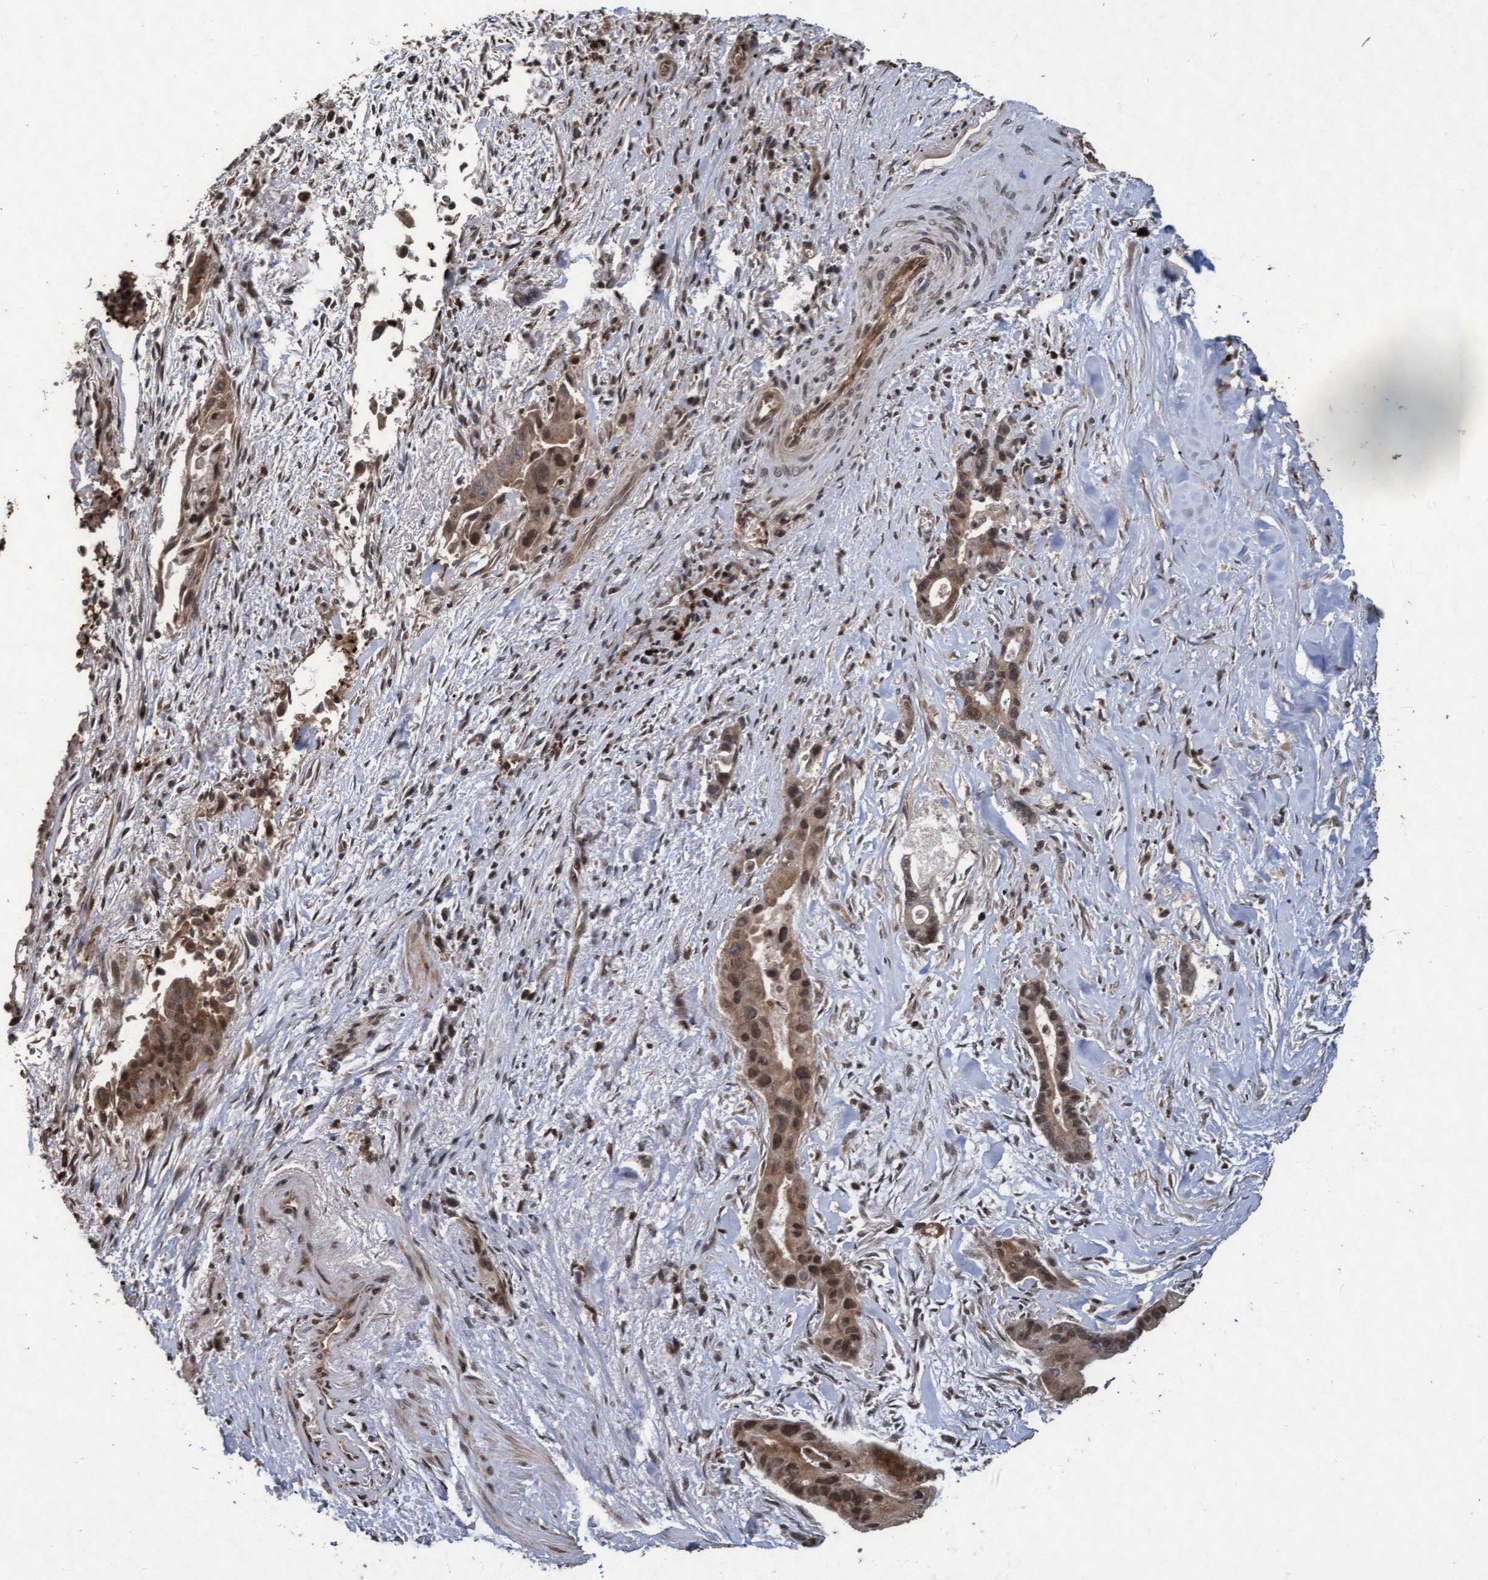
{"staining": {"intensity": "moderate", "quantity": "25%-75%", "location": "cytoplasmic/membranous,nuclear"}, "tissue": "liver cancer", "cell_type": "Tumor cells", "image_type": "cancer", "snomed": [{"axis": "morphology", "description": "Cholangiocarcinoma"}, {"axis": "topography", "description": "Liver"}], "caption": "Liver cancer (cholangiocarcinoma) stained with a brown dye reveals moderate cytoplasmic/membranous and nuclear positive staining in approximately 25%-75% of tumor cells.", "gene": "KCNC2", "patient": {"sex": "female", "age": 55}}